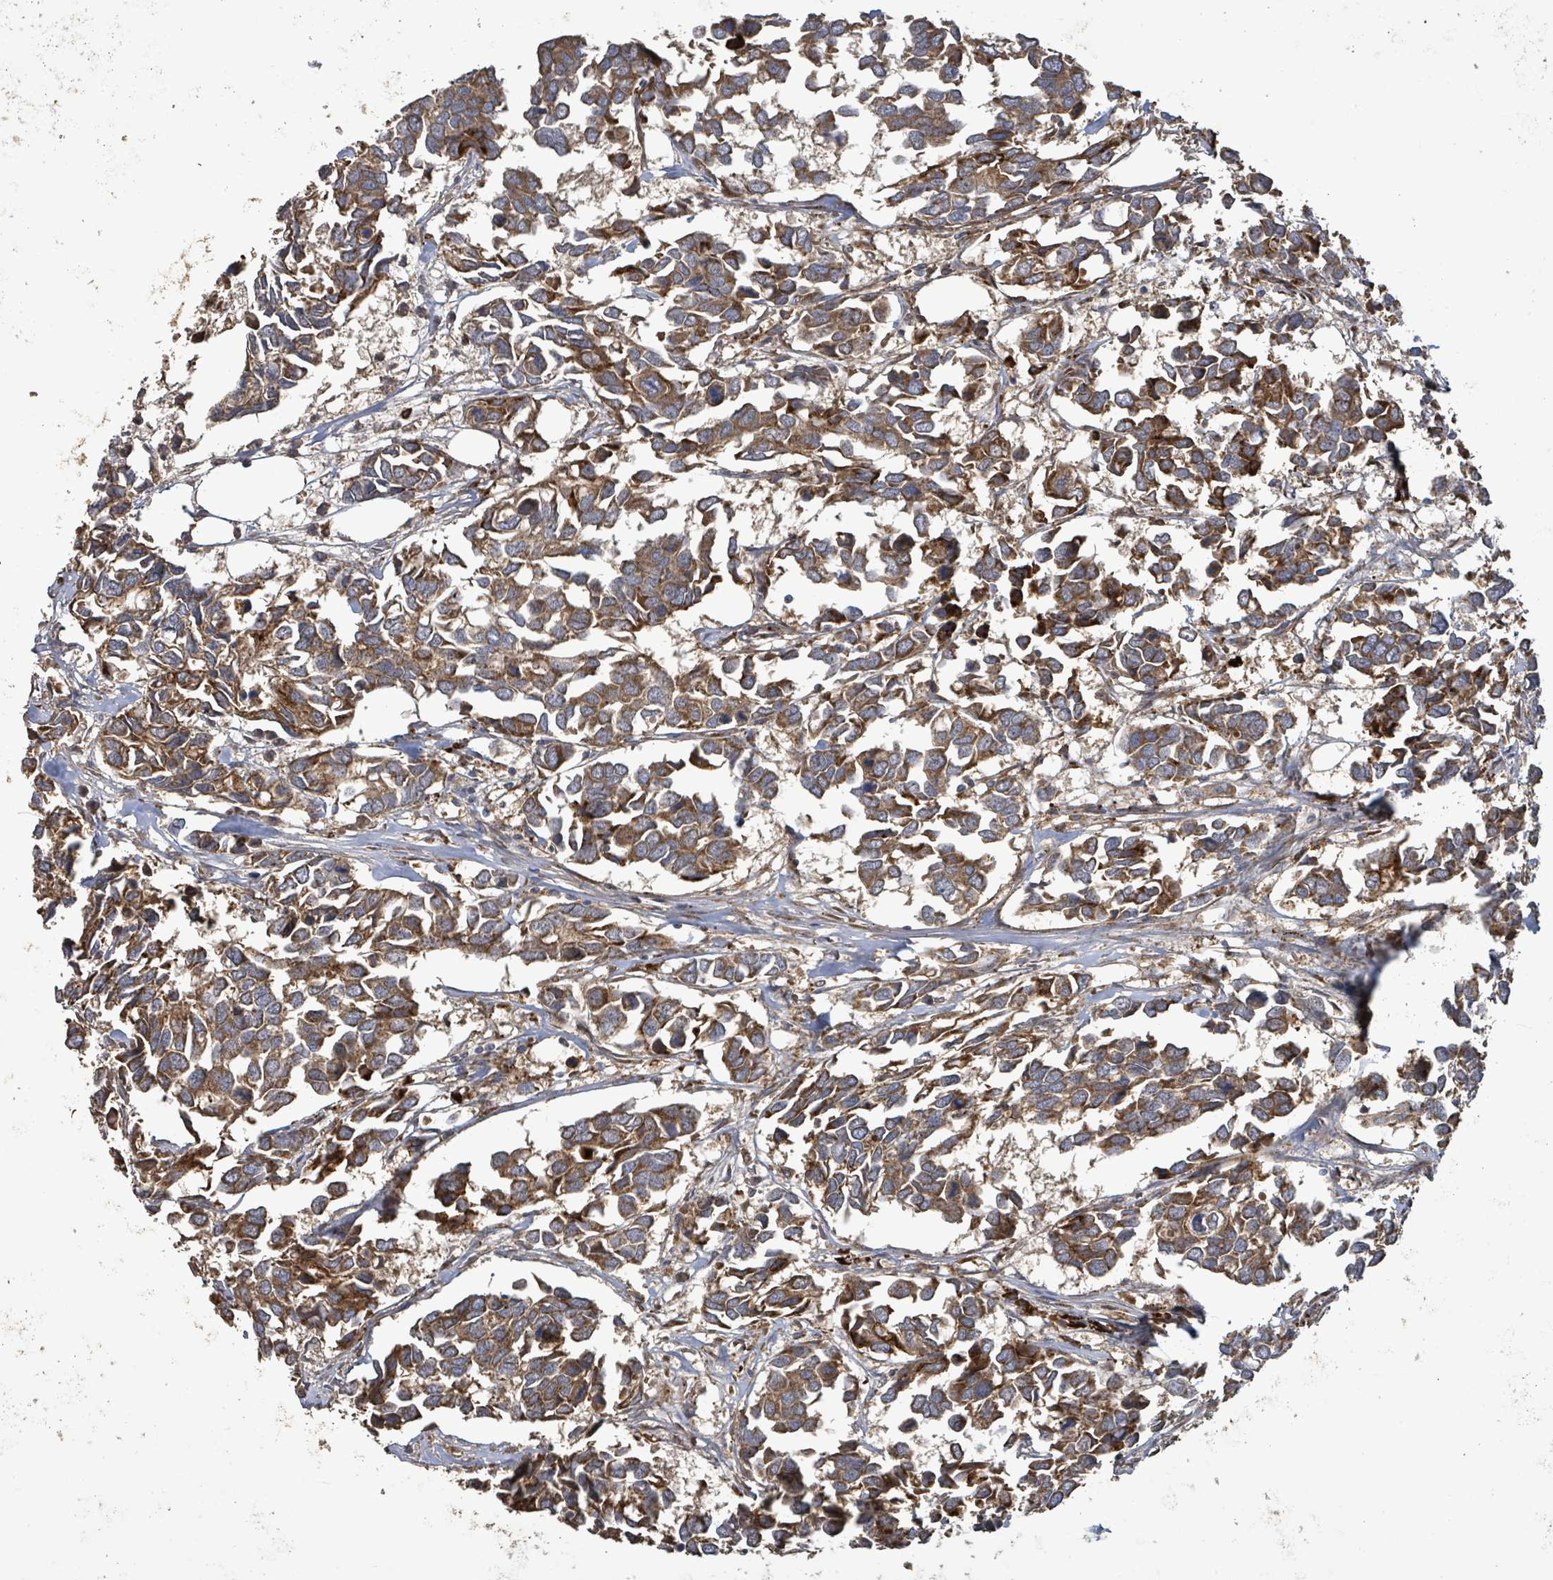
{"staining": {"intensity": "moderate", "quantity": ">75%", "location": "cytoplasmic/membranous"}, "tissue": "breast cancer", "cell_type": "Tumor cells", "image_type": "cancer", "snomed": [{"axis": "morphology", "description": "Duct carcinoma"}, {"axis": "topography", "description": "Breast"}], "caption": "High-magnification brightfield microscopy of breast infiltrating ductal carcinoma stained with DAB (brown) and counterstained with hematoxylin (blue). tumor cells exhibit moderate cytoplasmic/membranous expression is appreciated in approximately>75% of cells.", "gene": "STARD4", "patient": {"sex": "female", "age": 83}}